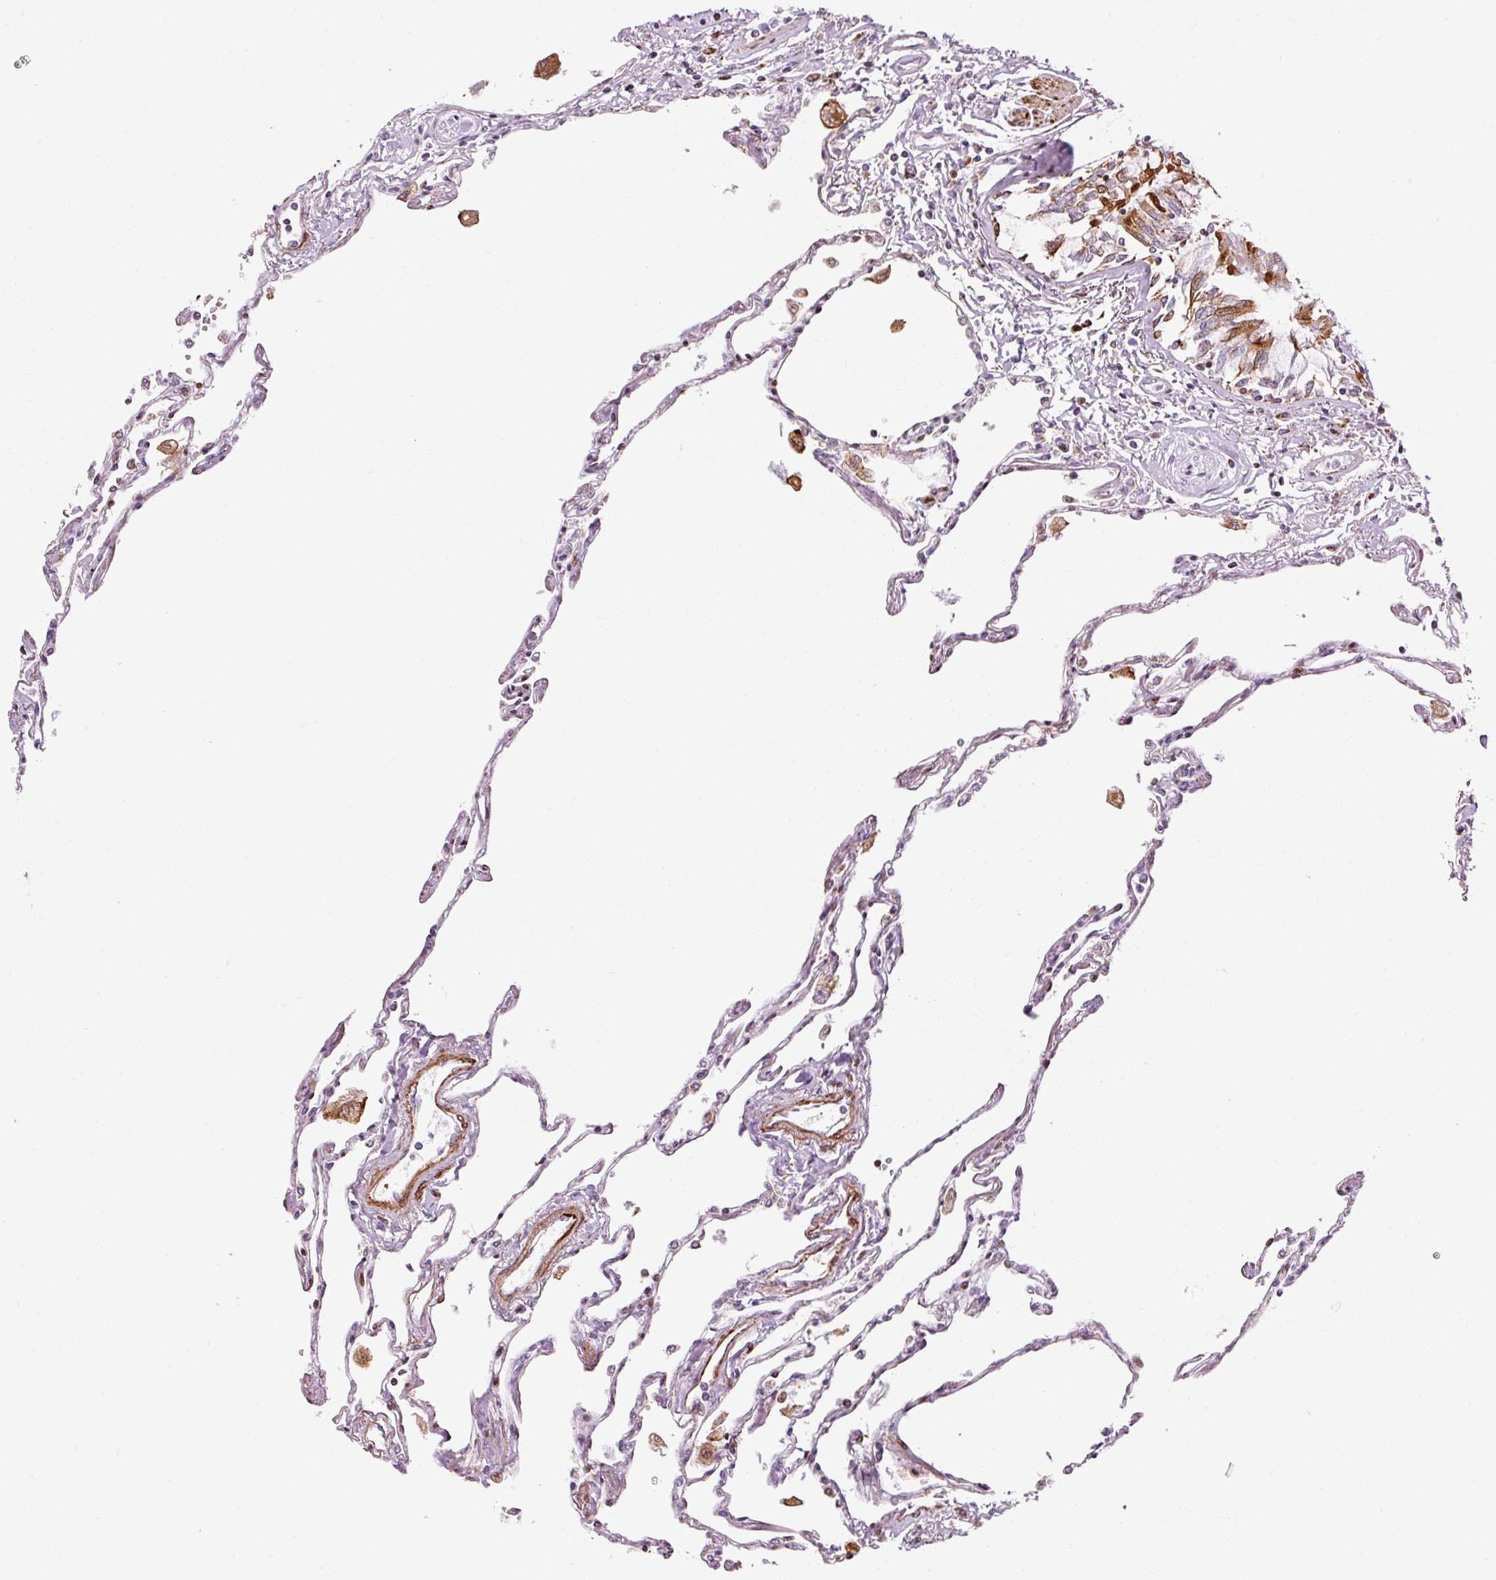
{"staining": {"intensity": "moderate", "quantity": "<25%", "location": "cytoplasmic/membranous,nuclear"}, "tissue": "lung", "cell_type": "Alveolar cells", "image_type": "normal", "snomed": [{"axis": "morphology", "description": "Normal tissue, NOS"}, {"axis": "topography", "description": "Lung"}], "caption": "IHC (DAB) staining of benign lung shows moderate cytoplasmic/membranous,nuclear protein positivity in approximately <25% of alveolar cells.", "gene": "ANKRD20A1", "patient": {"sex": "female", "age": 67}}